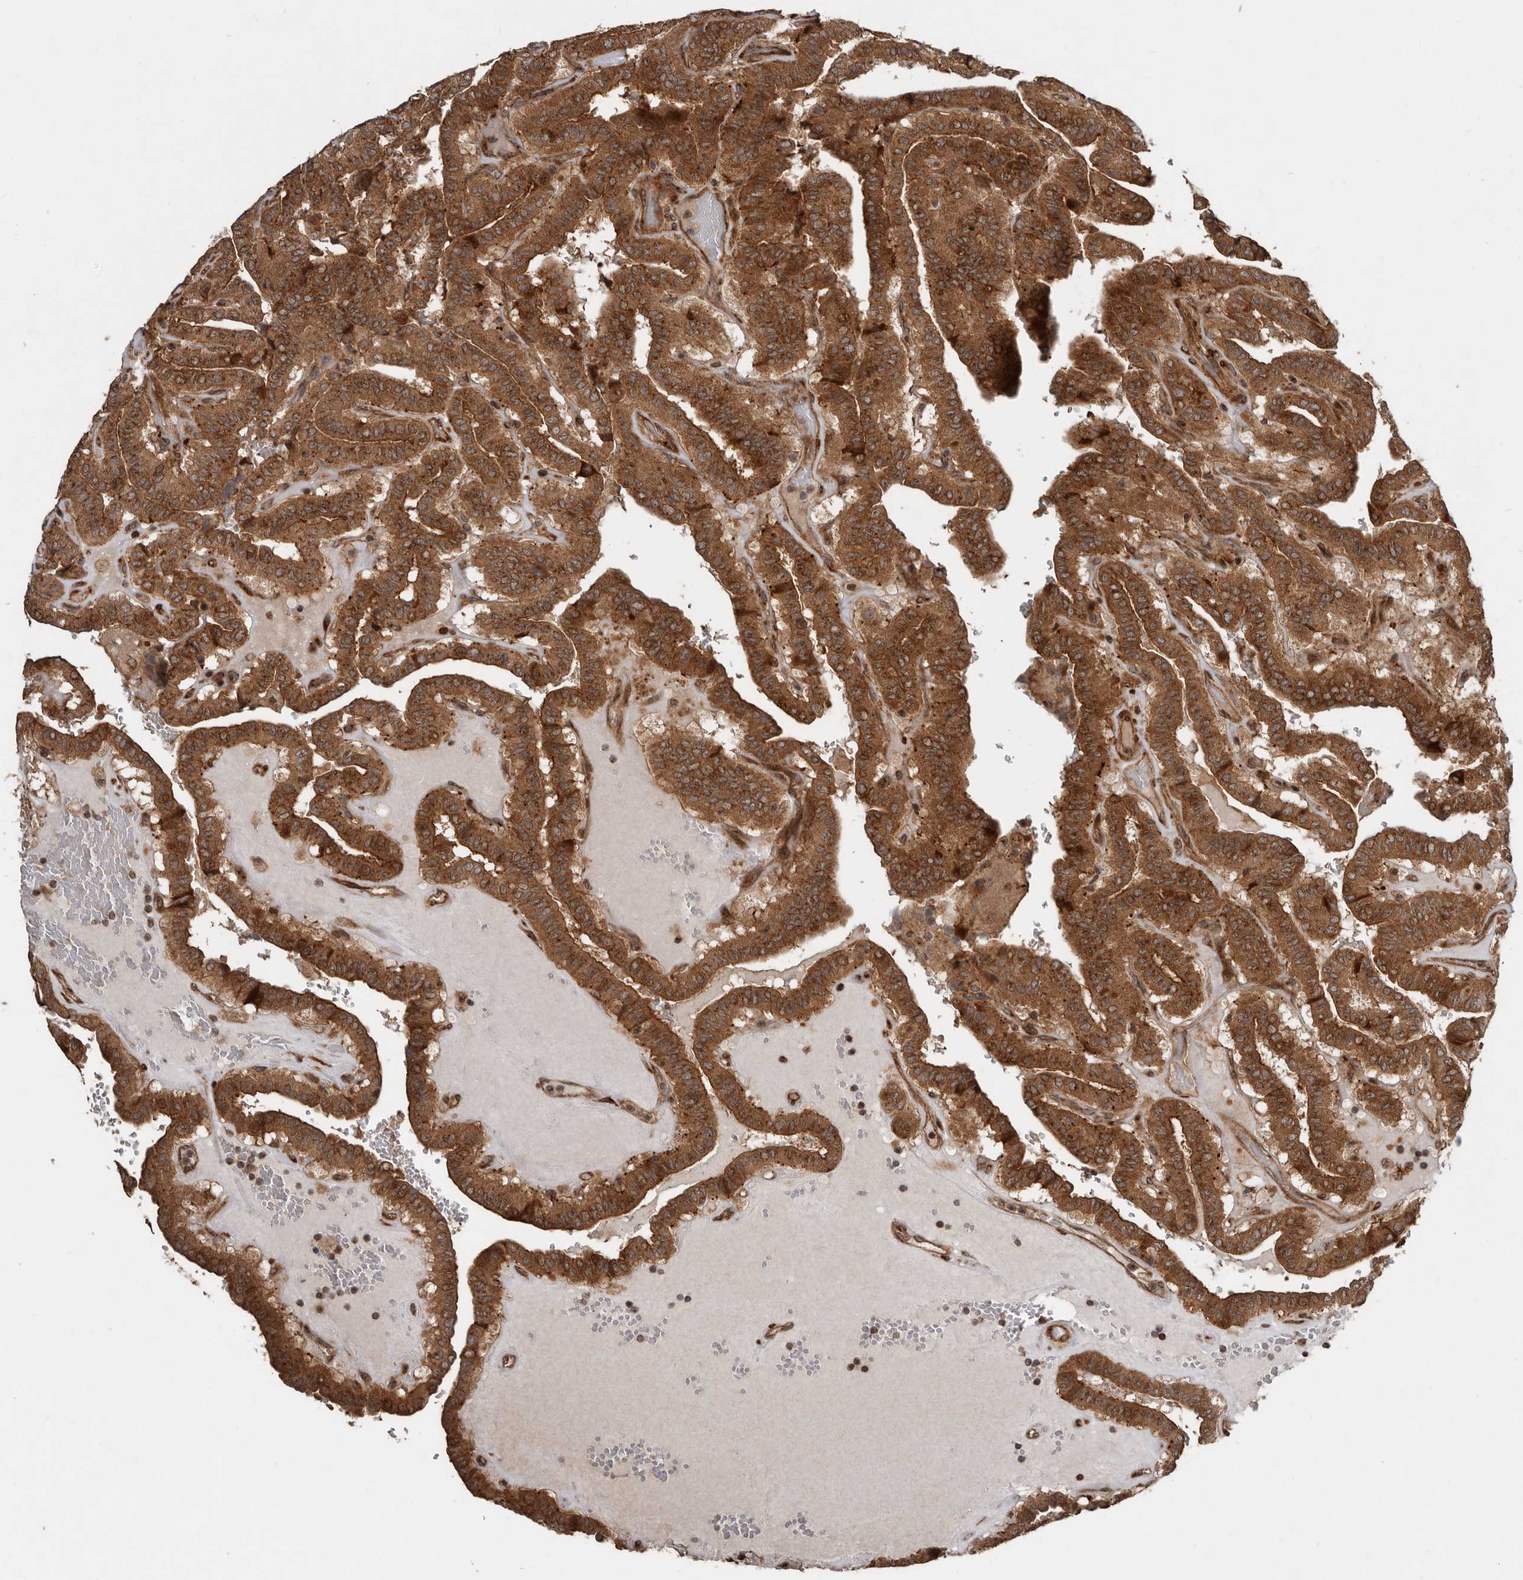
{"staining": {"intensity": "strong", "quantity": ">75%", "location": "cytoplasmic/membranous"}, "tissue": "thyroid cancer", "cell_type": "Tumor cells", "image_type": "cancer", "snomed": [{"axis": "morphology", "description": "Papillary adenocarcinoma, NOS"}, {"axis": "topography", "description": "Thyroid gland"}], "caption": "Thyroid cancer stained with DAB immunohistochemistry exhibits high levels of strong cytoplasmic/membranous expression in about >75% of tumor cells.", "gene": "CCDC190", "patient": {"sex": "male", "age": 77}}